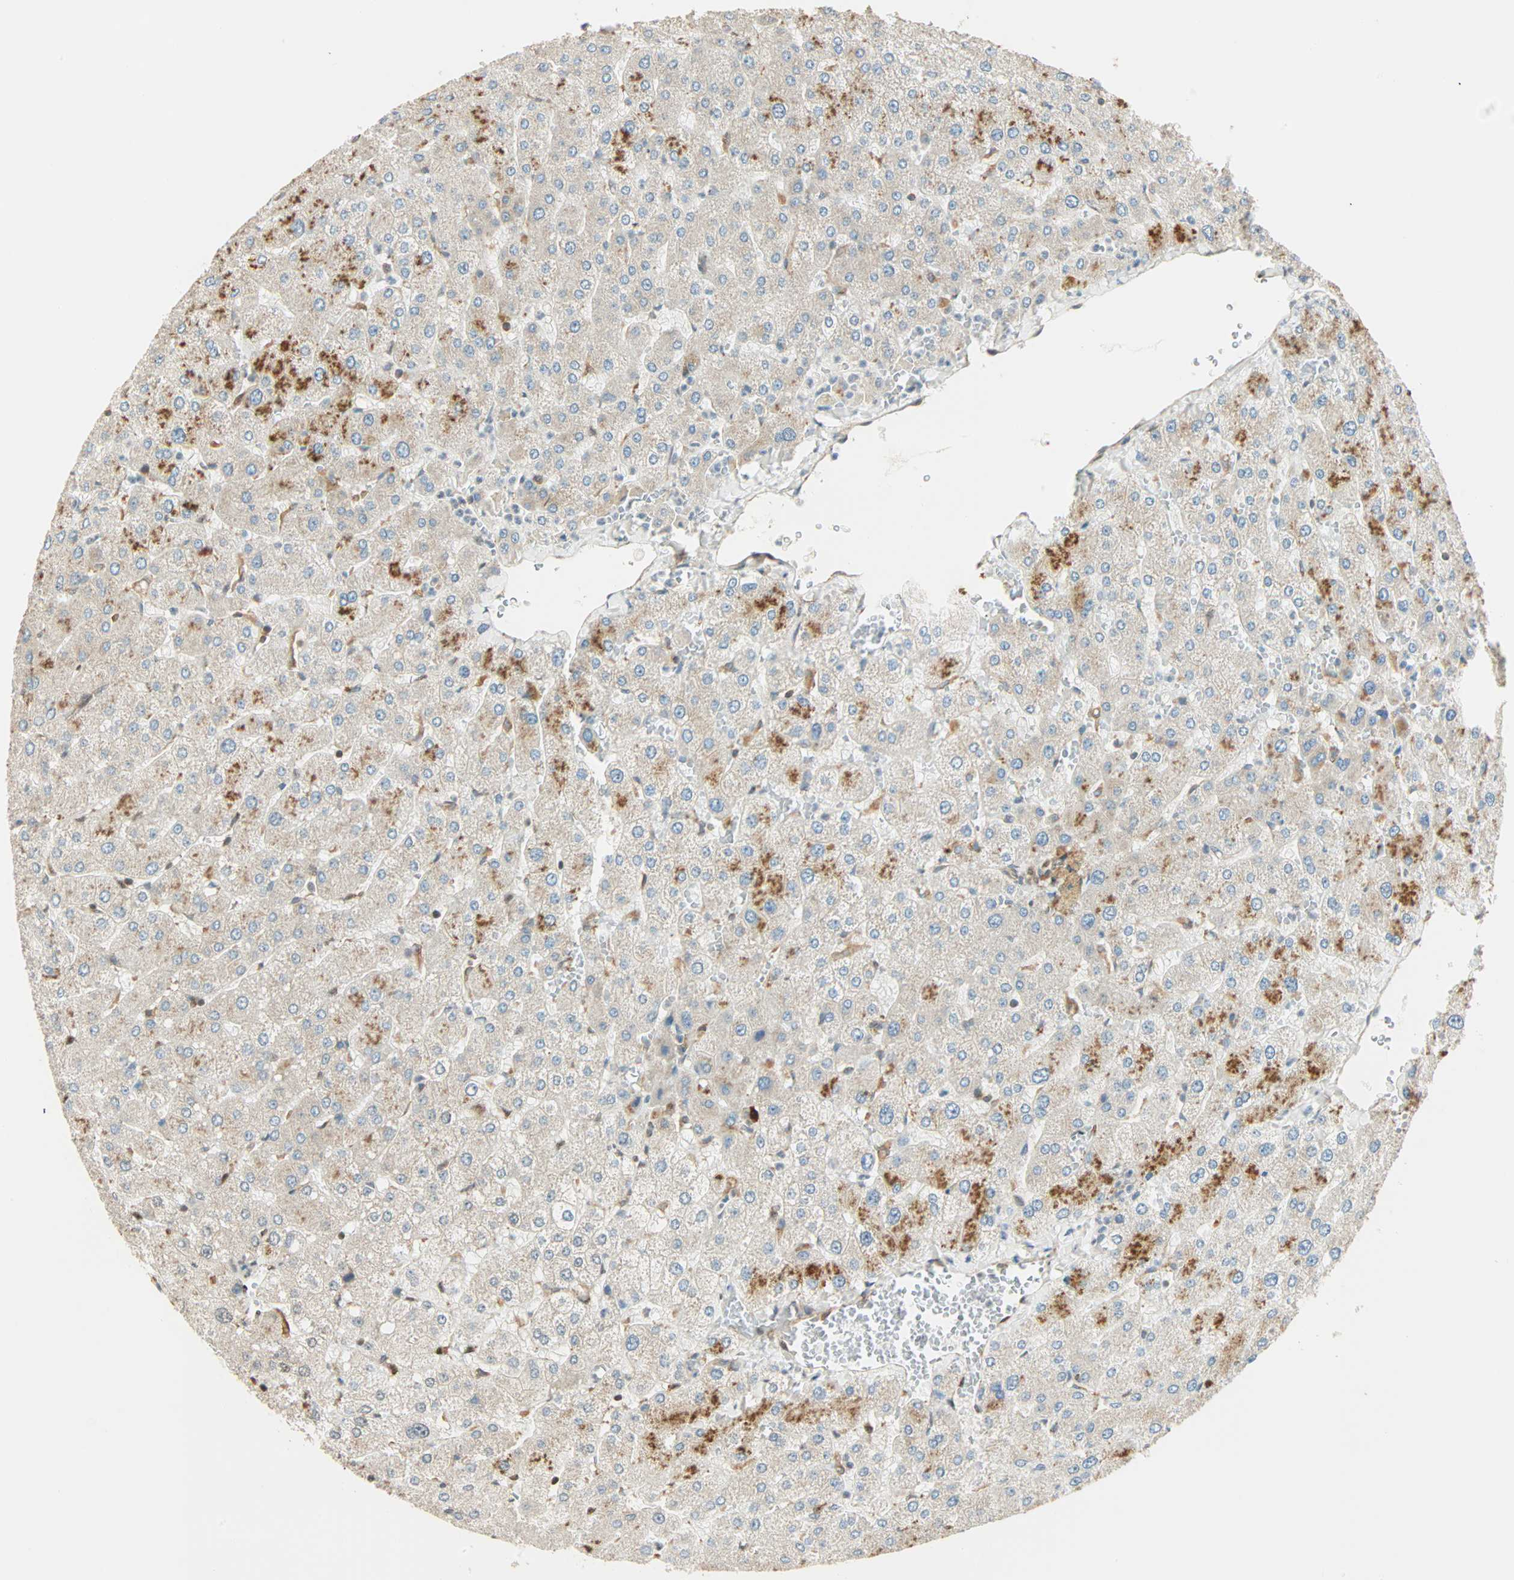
{"staining": {"intensity": "moderate", "quantity": ">75%", "location": "cytoplasmic/membranous"}, "tissue": "liver", "cell_type": "Cholangiocytes", "image_type": "normal", "snomed": [{"axis": "morphology", "description": "Normal tissue, NOS"}, {"axis": "topography", "description": "Liver"}], "caption": "Protein staining of normal liver displays moderate cytoplasmic/membranous expression in approximately >75% of cholangiocytes.", "gene": "PNPLA6", "patient": {"sex": "male", "age": 55}}